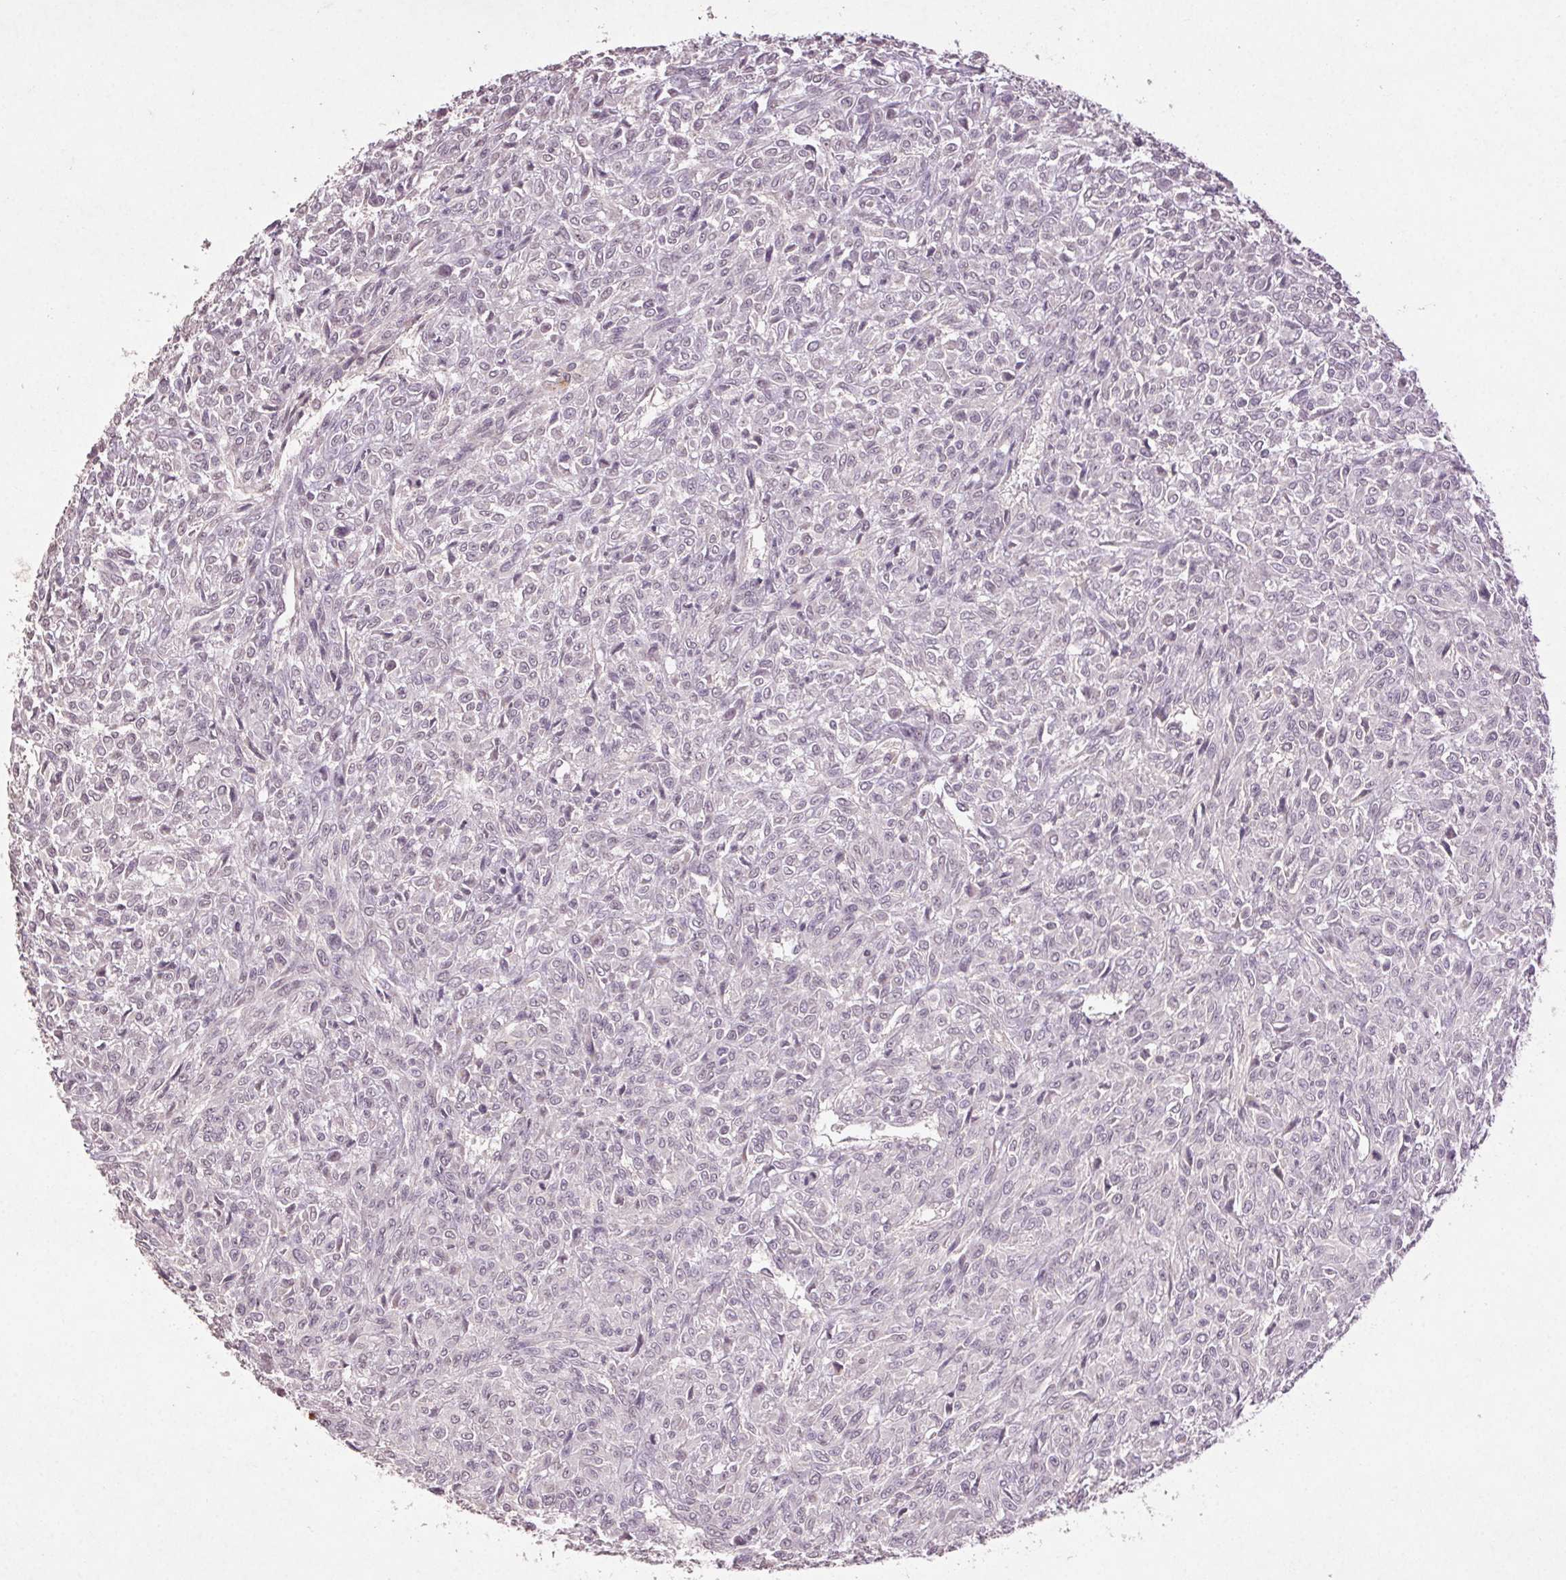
{"staining": {"intensity": "negative", "quantity": "none", "location": "none"}, "tissue": "renal cancer", "cell_type": "Tumor cells", "image_type": "cancer", "snomed": [{"axis": "morphology", "description": "Adenocarcinoma, NOS"}, {"axis": "topography", "description": "Kidney"}], "caption": "Renal adenocarcinoma stained for a protein using IHC shows no positivity tumor cells.", "gene": "KLRC3", "patient": {"sex": "male", "age": 58}}